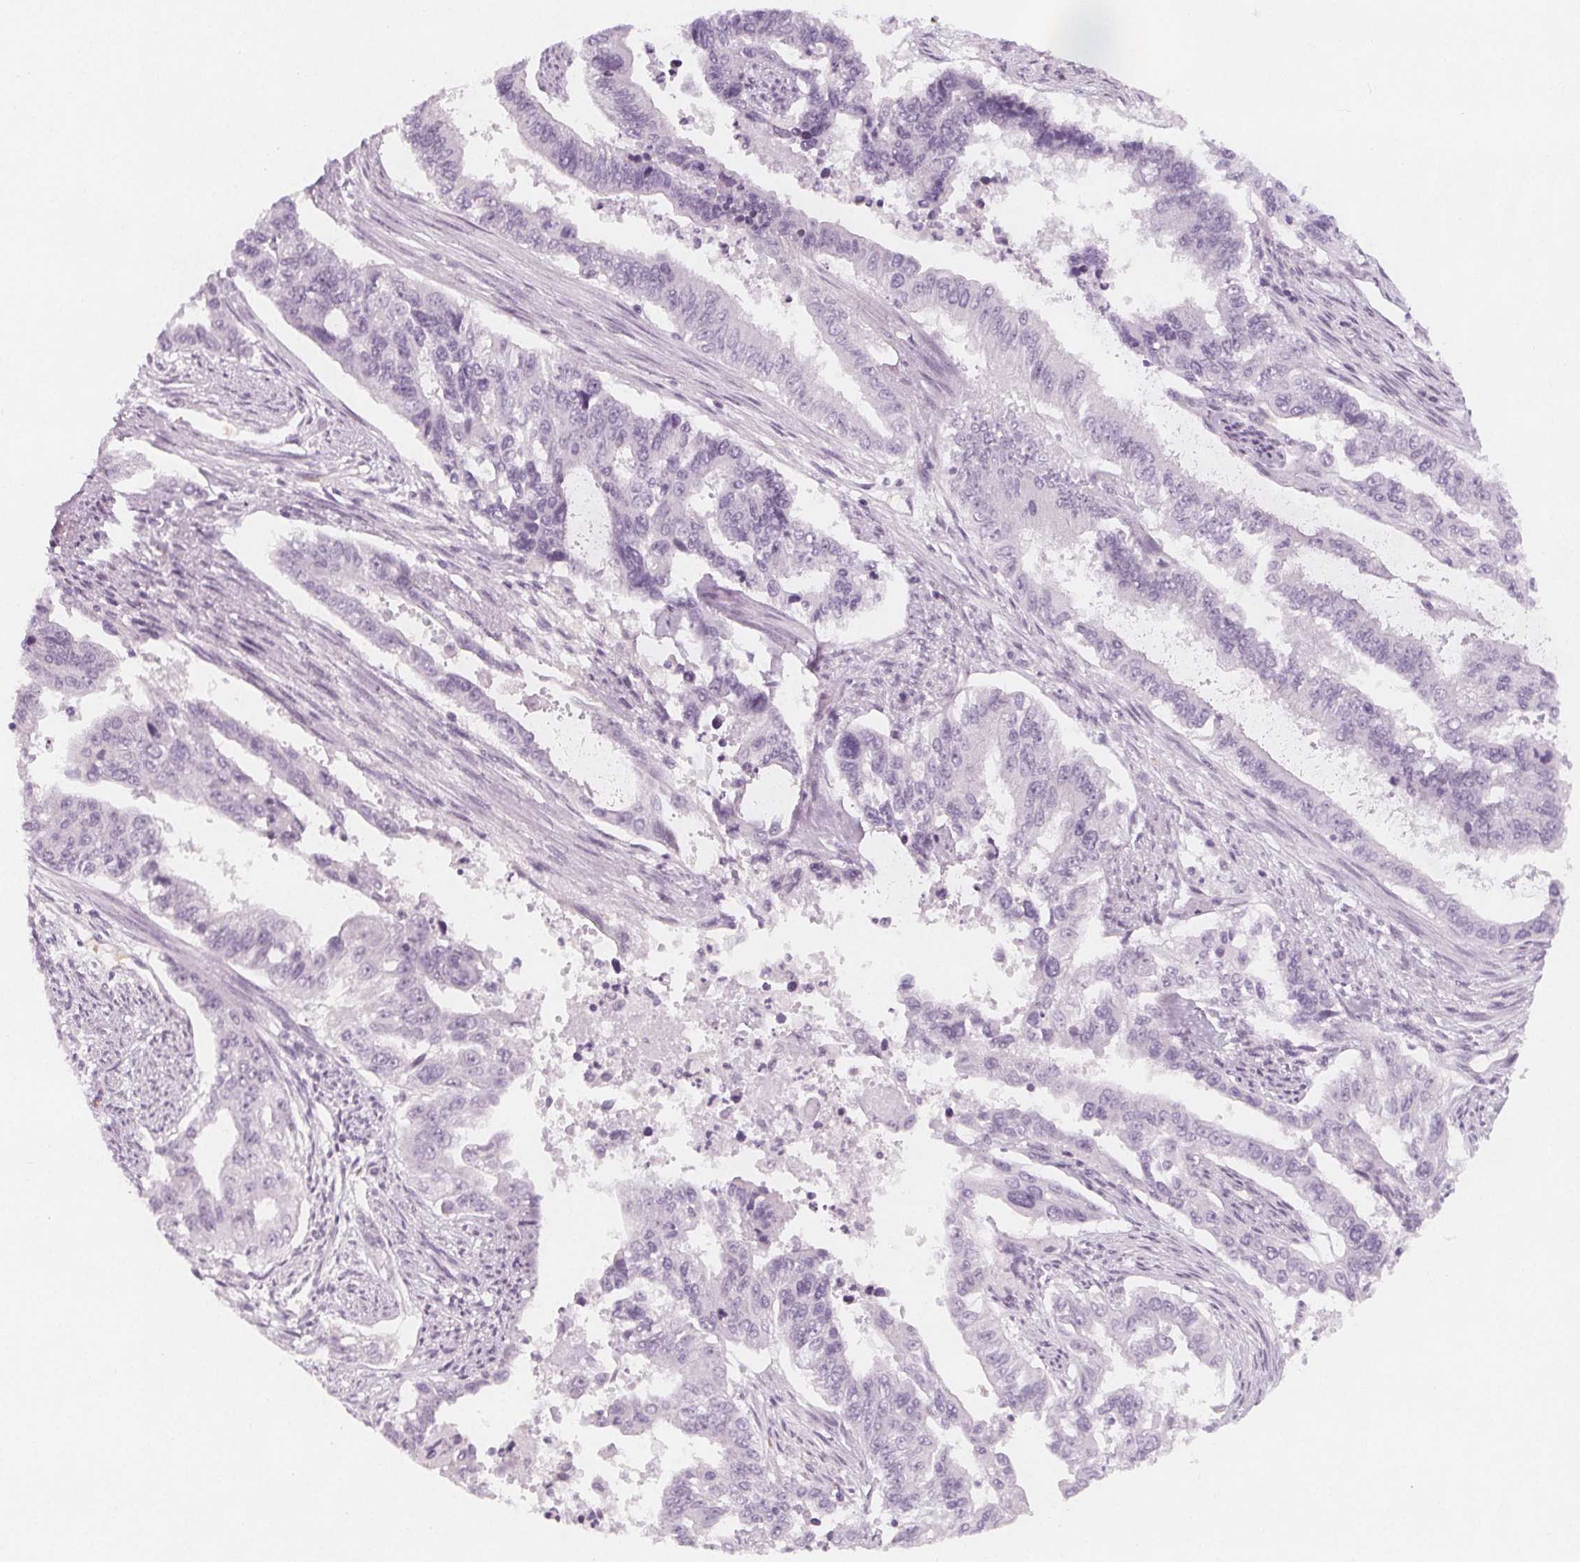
{"staining": {"intensity": "negative", "quantity": "none", "location": "none"}, "tissue": "endometrial cancer", "cell_type": "Tumor cells", "image_type": "cancer", "snomed": [{"axis": "morphology", "description": "Adenocarcinoma, NOS"}, {"axis": "topography", "description": "Uterus"}], "caption": "DAB immunohistochemical staining of human endometrial cancer demonstrates no significant positivity in tumor cells.", "gene": "MAP1A", "patient": {"sex": "female", "age": 59}}